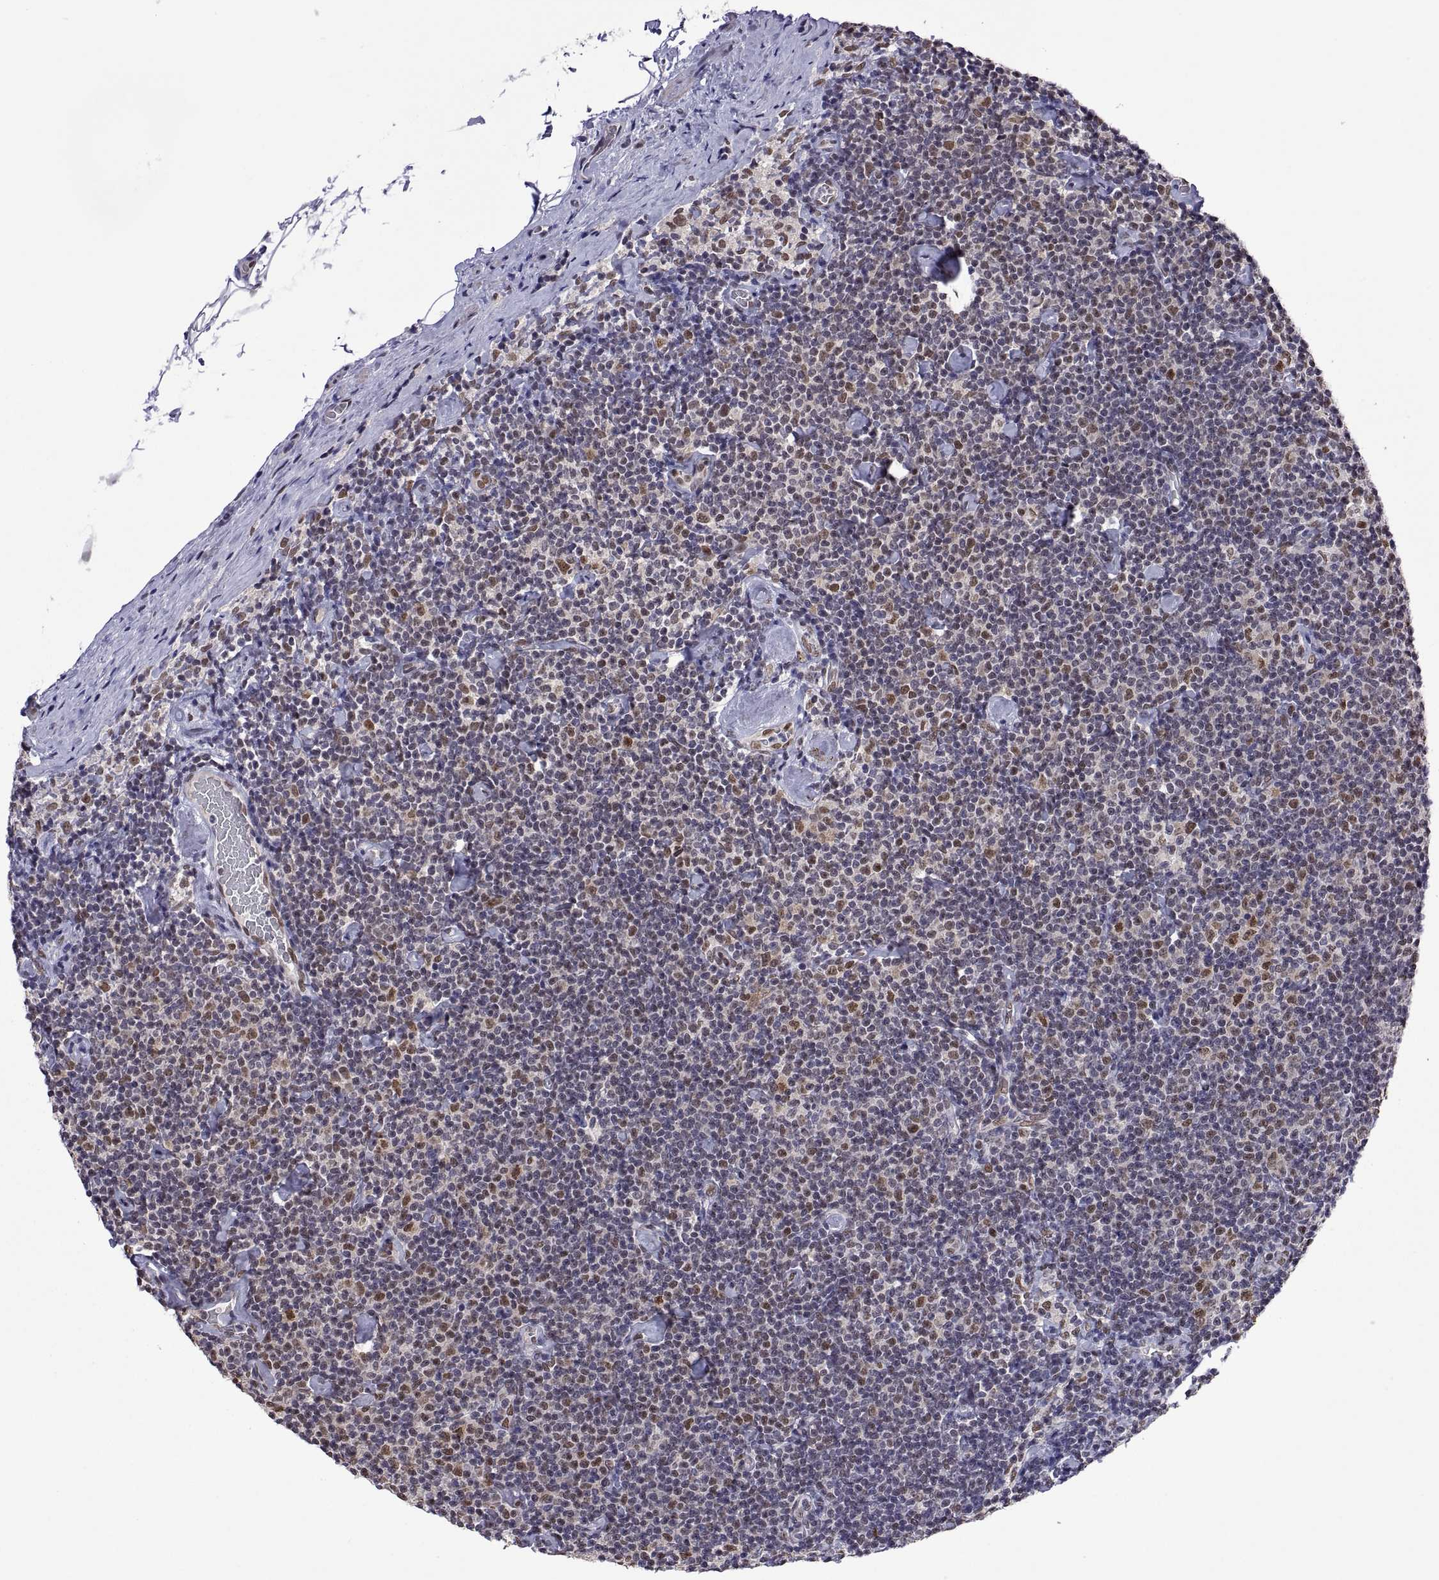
{"staining": {"intensity": "negative", "quantity": "none", "location": "none"}, "tissue": "lymphoma", "cell_type": "Tumor cells", "image_type": "cancer", "snomed": [{"axis": "morphology", "description": "Malignant lymphoma, non-Hodgkin's type, Low grade"}, {"axis": "topography", "description": "Lymph node"}], "caption": "An immunohistochemistry image of malignant lymphoma, non-Hodgkin's type (low-grade) is shown. There is no staining in tumor cells of malignant lymphoma, non-Hodgkin's type (low-grade).", "gene": "NR4A1", "patient": {"sex": "male", "age": 81}}